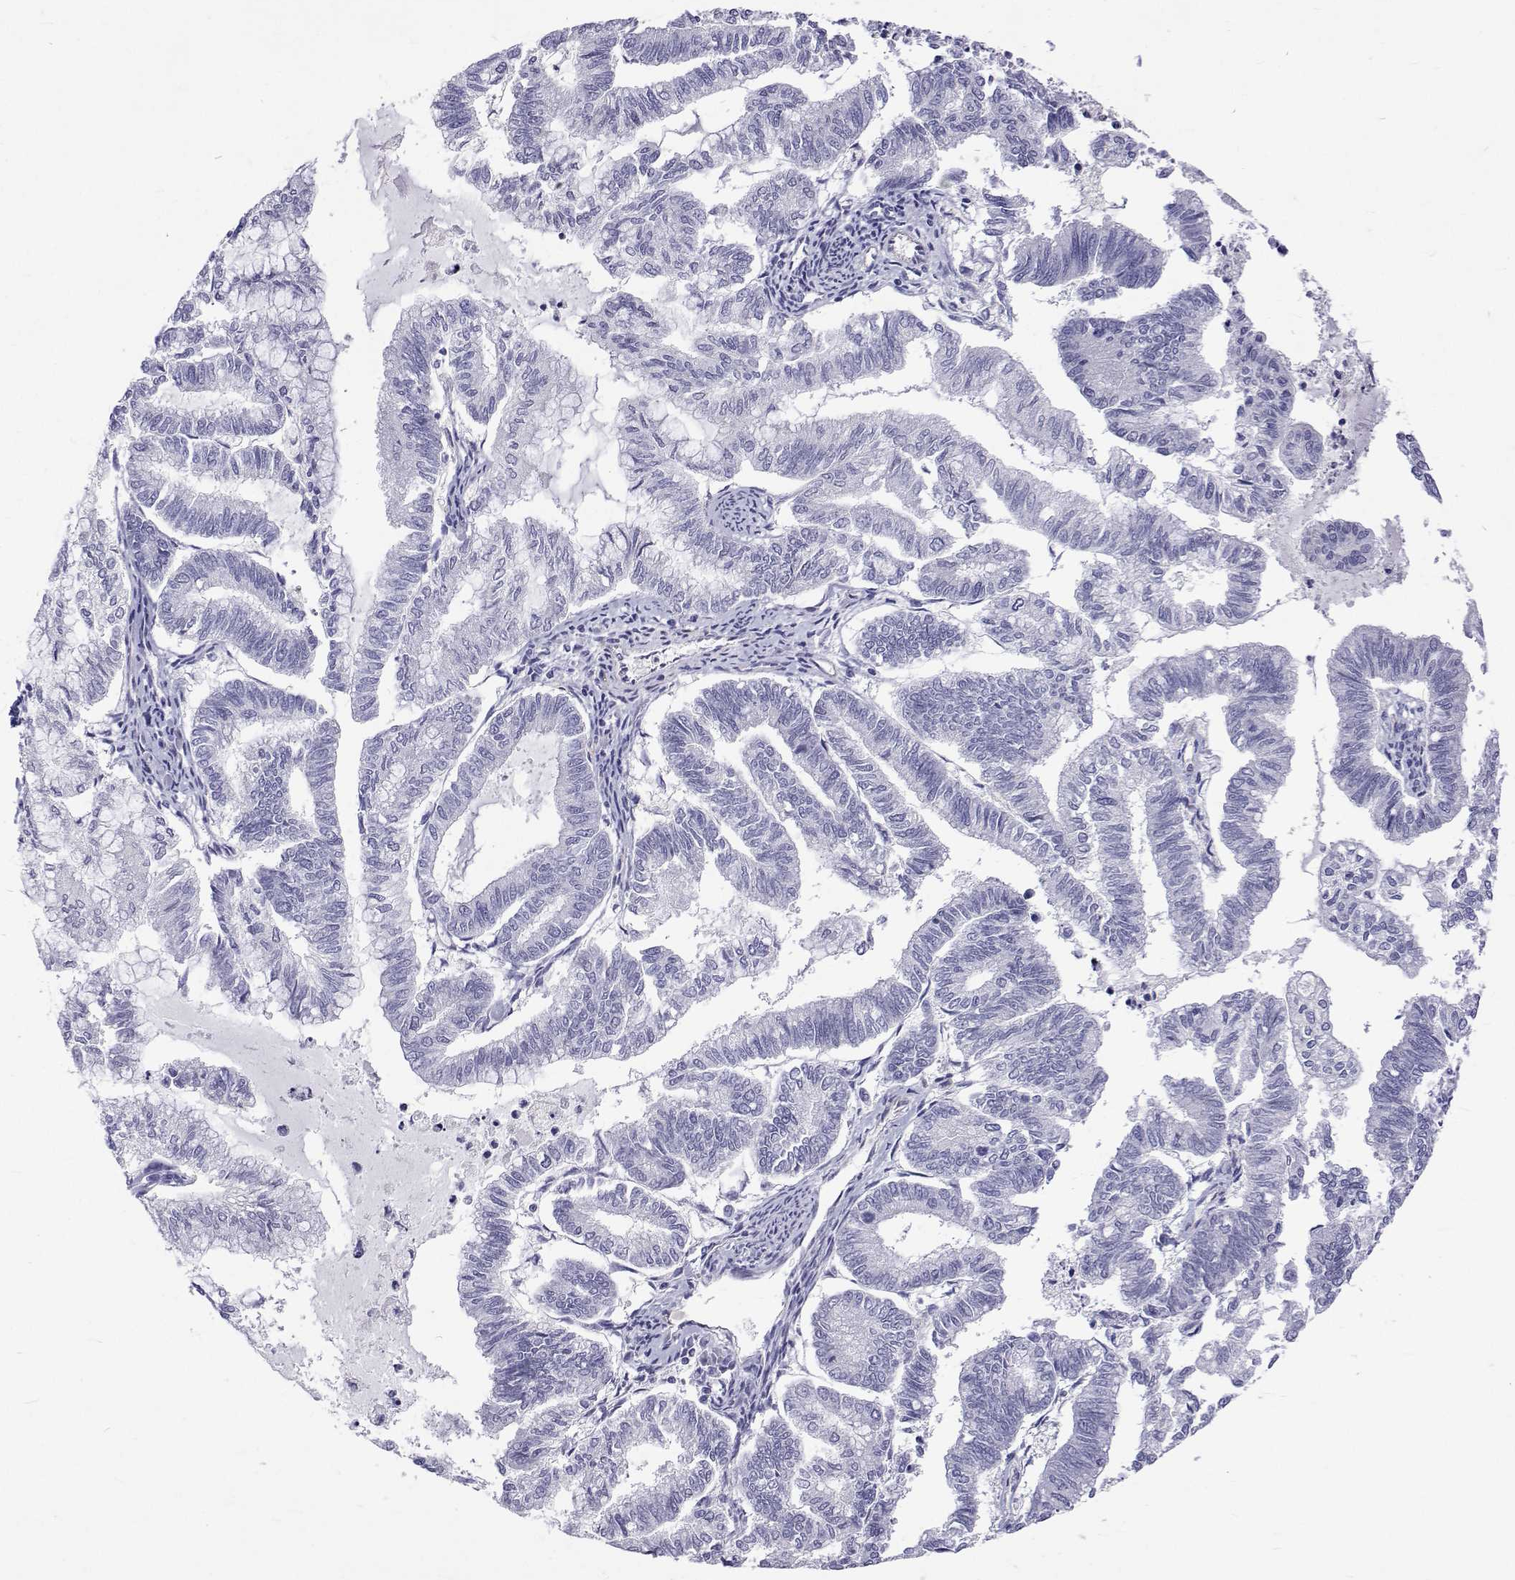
{"staining": {"intensity": "negative", "quantity": "none", "location": "none"}, "tissue": "endometrial cancer", "cell_type": "Tumor cells", "image_type": "cancer", "snomed": [{"axis": "morphology", "description": "Adenocarcinoma, NOS"}, {"axis": "topography", "description": "Endometrium"}], "caption": "Immunohistochemical staining of human endometrial cancer (adenocarcinoma) displays no significant positivity in tumor cells.", "gene": "OPRPN", "patient": {"sex": "female", "age": 79}}